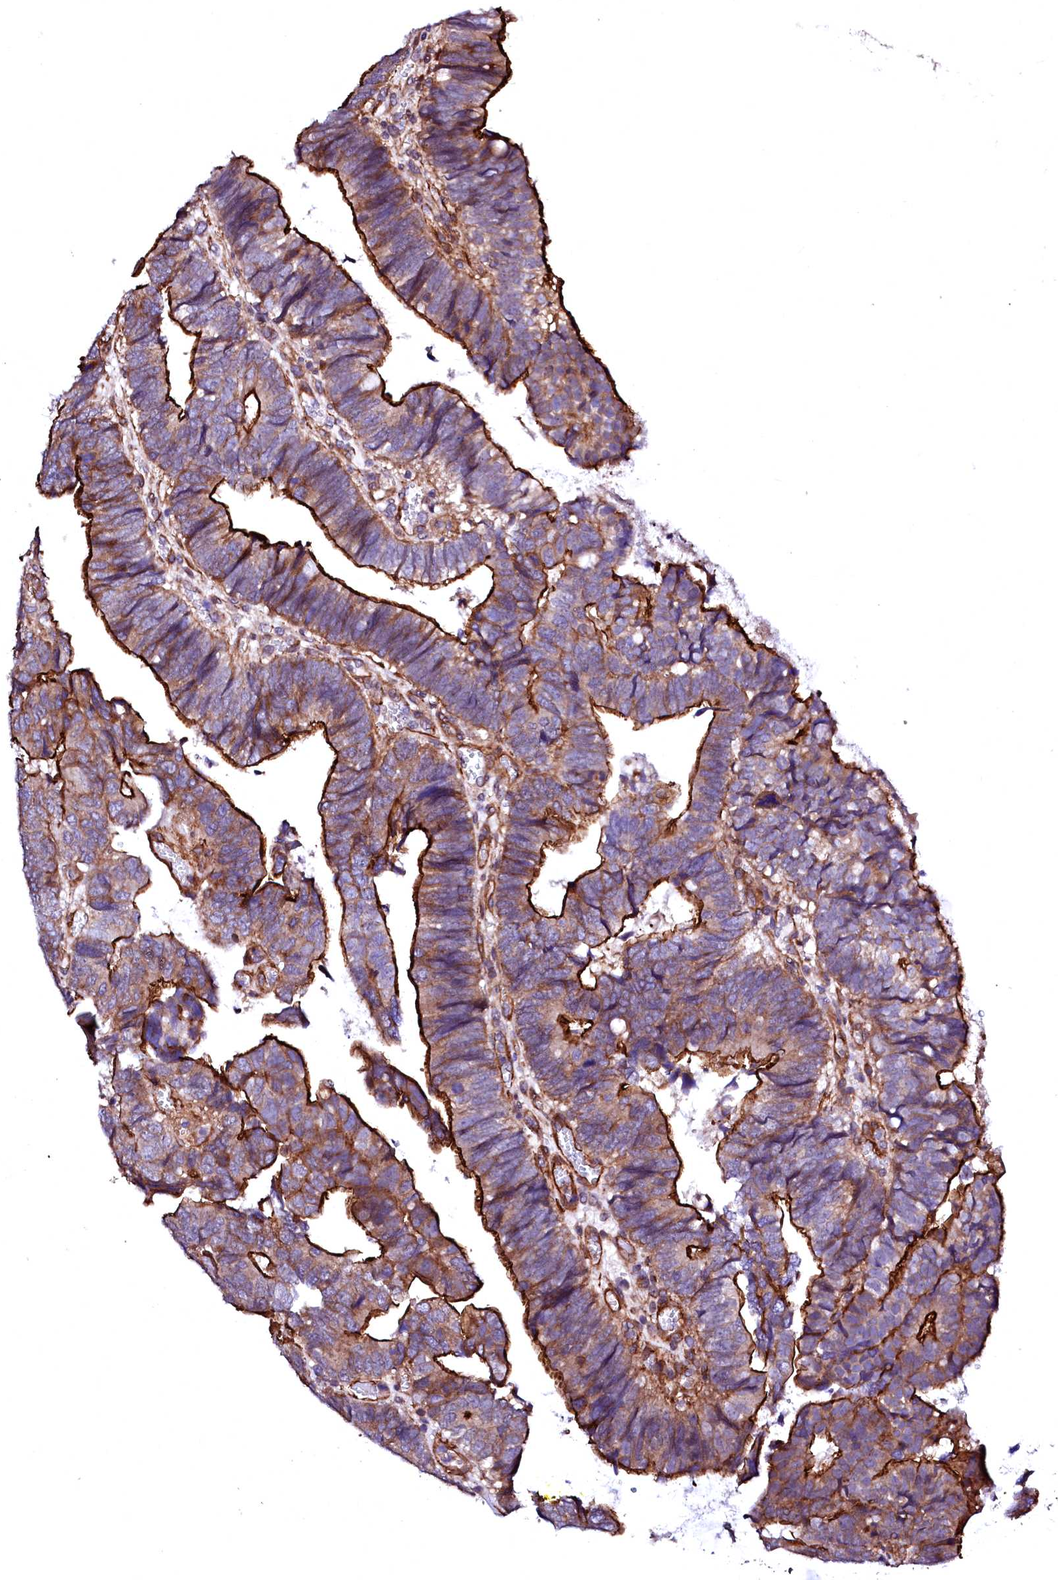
{"staining": {"intensity": "strong", "quantity": ">75%", "location": "cytoplasmic/membranous"}, "tissue": "colorectal cancer", "cell_type": "Tumor cells", "image_type": "cancer", "snomed": [{"axis": "morphology", "description": "Adenocarcinoma, NOS"}, {"axis": "topography", "description": "Colon"}], "caption": "Colorectal cancer (adenocarcinoma) stained with immunohistochemistry (IHC) shows strong cytoplasmic/membranous expression in approximately >75% of tumor cells.", "gene": "GPR176", "patient": {"sex": "female", "age": 67}}